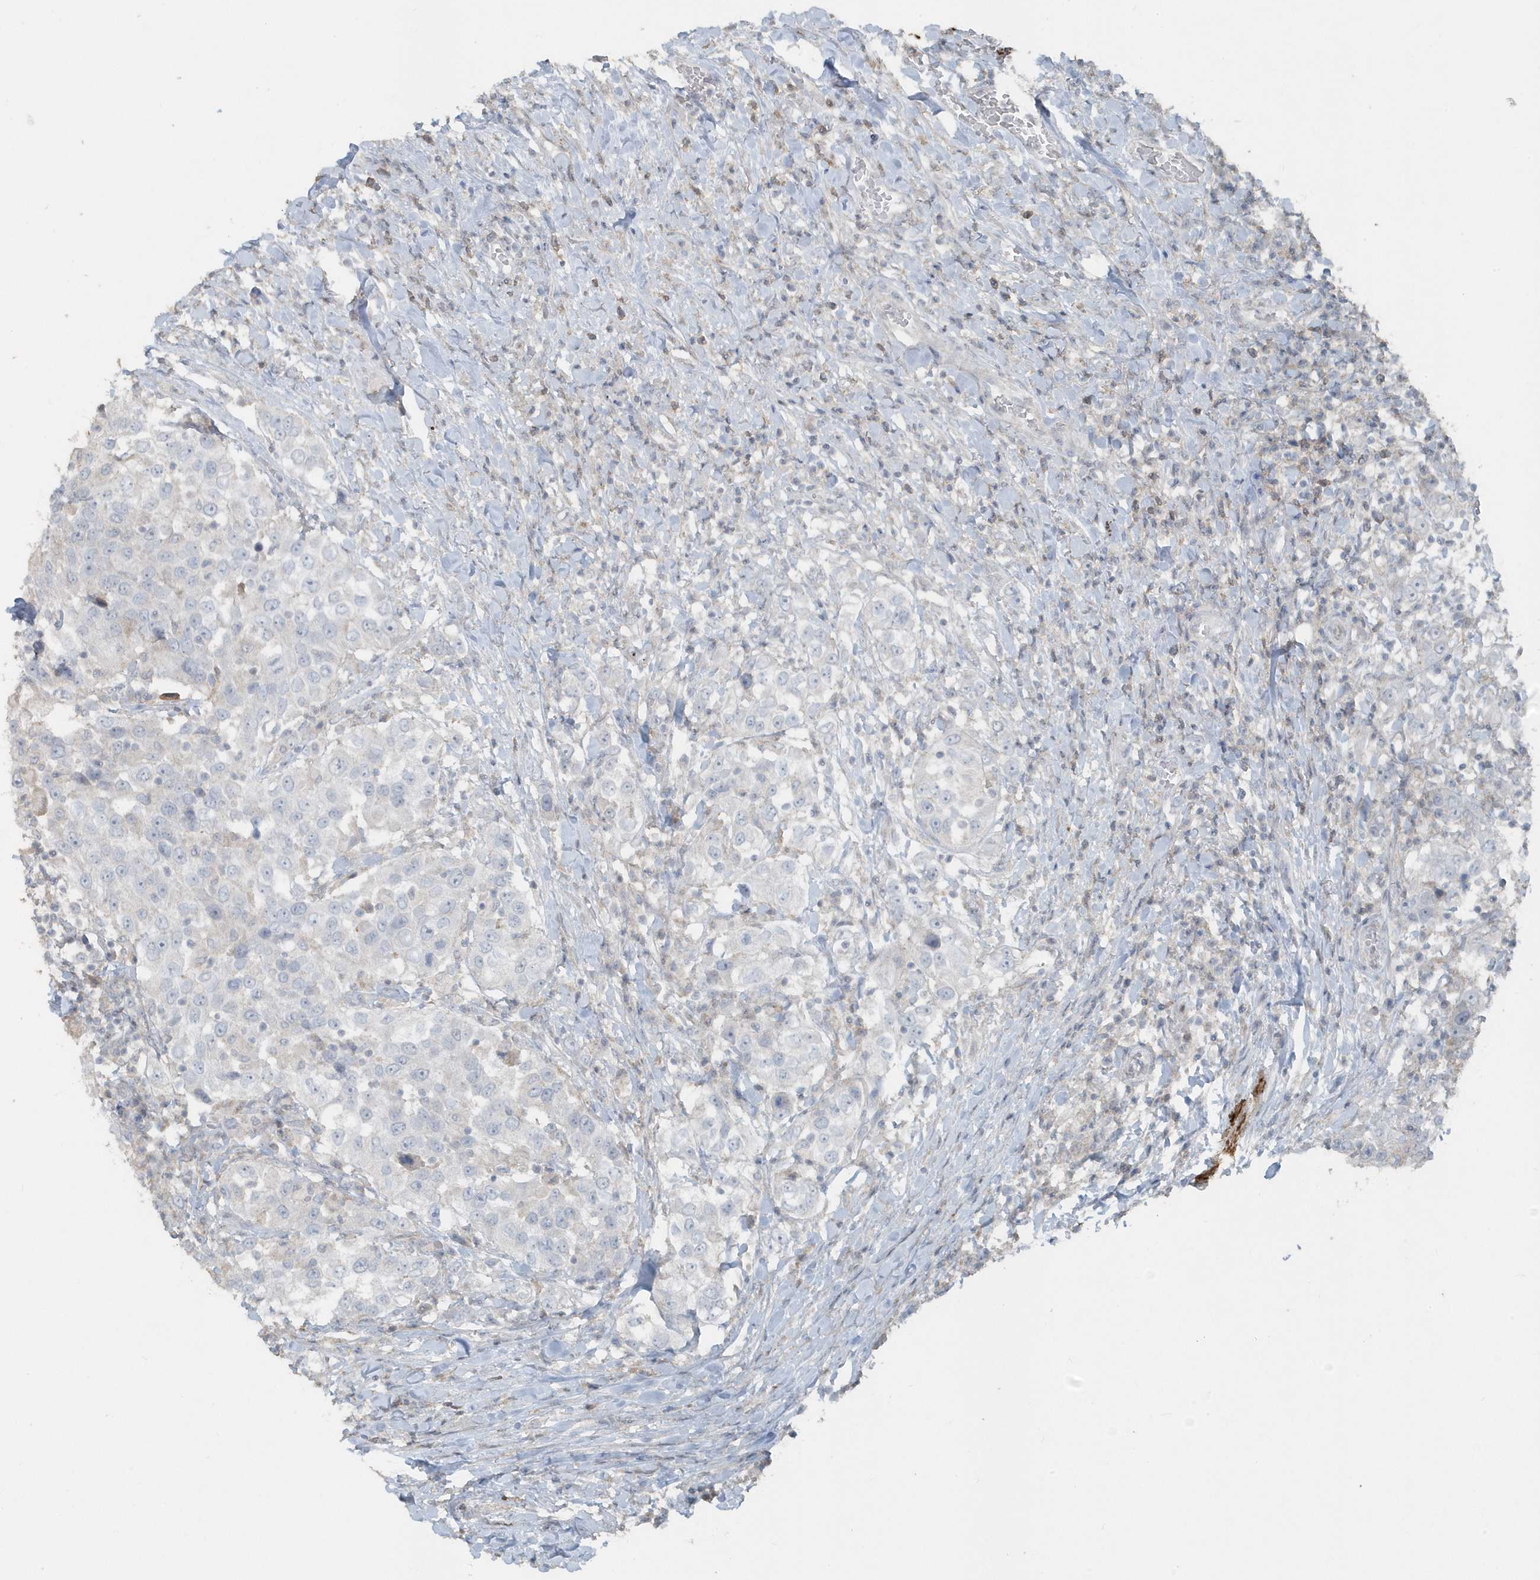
{"staining": {"intensity": "negative", "quantity": "none", "location": "none"}, "tissue": "urothelial cancer", "cell_type": "Tumor cells", "image_type": "cancer", "snomed": [{"axis": "morphology", "description": "Urothelial carcinoma, High grade"}, {"axis": "topography", "description": "Urinary bladder"}], "caption": "Immunohistochemistry (IHC) image of human urothelial cancer stained for a protein (brown), which demonstrates no positivity in tumor cells.", "gene": "ACTC1", "patient": {"sex": "female", "age": 80}}